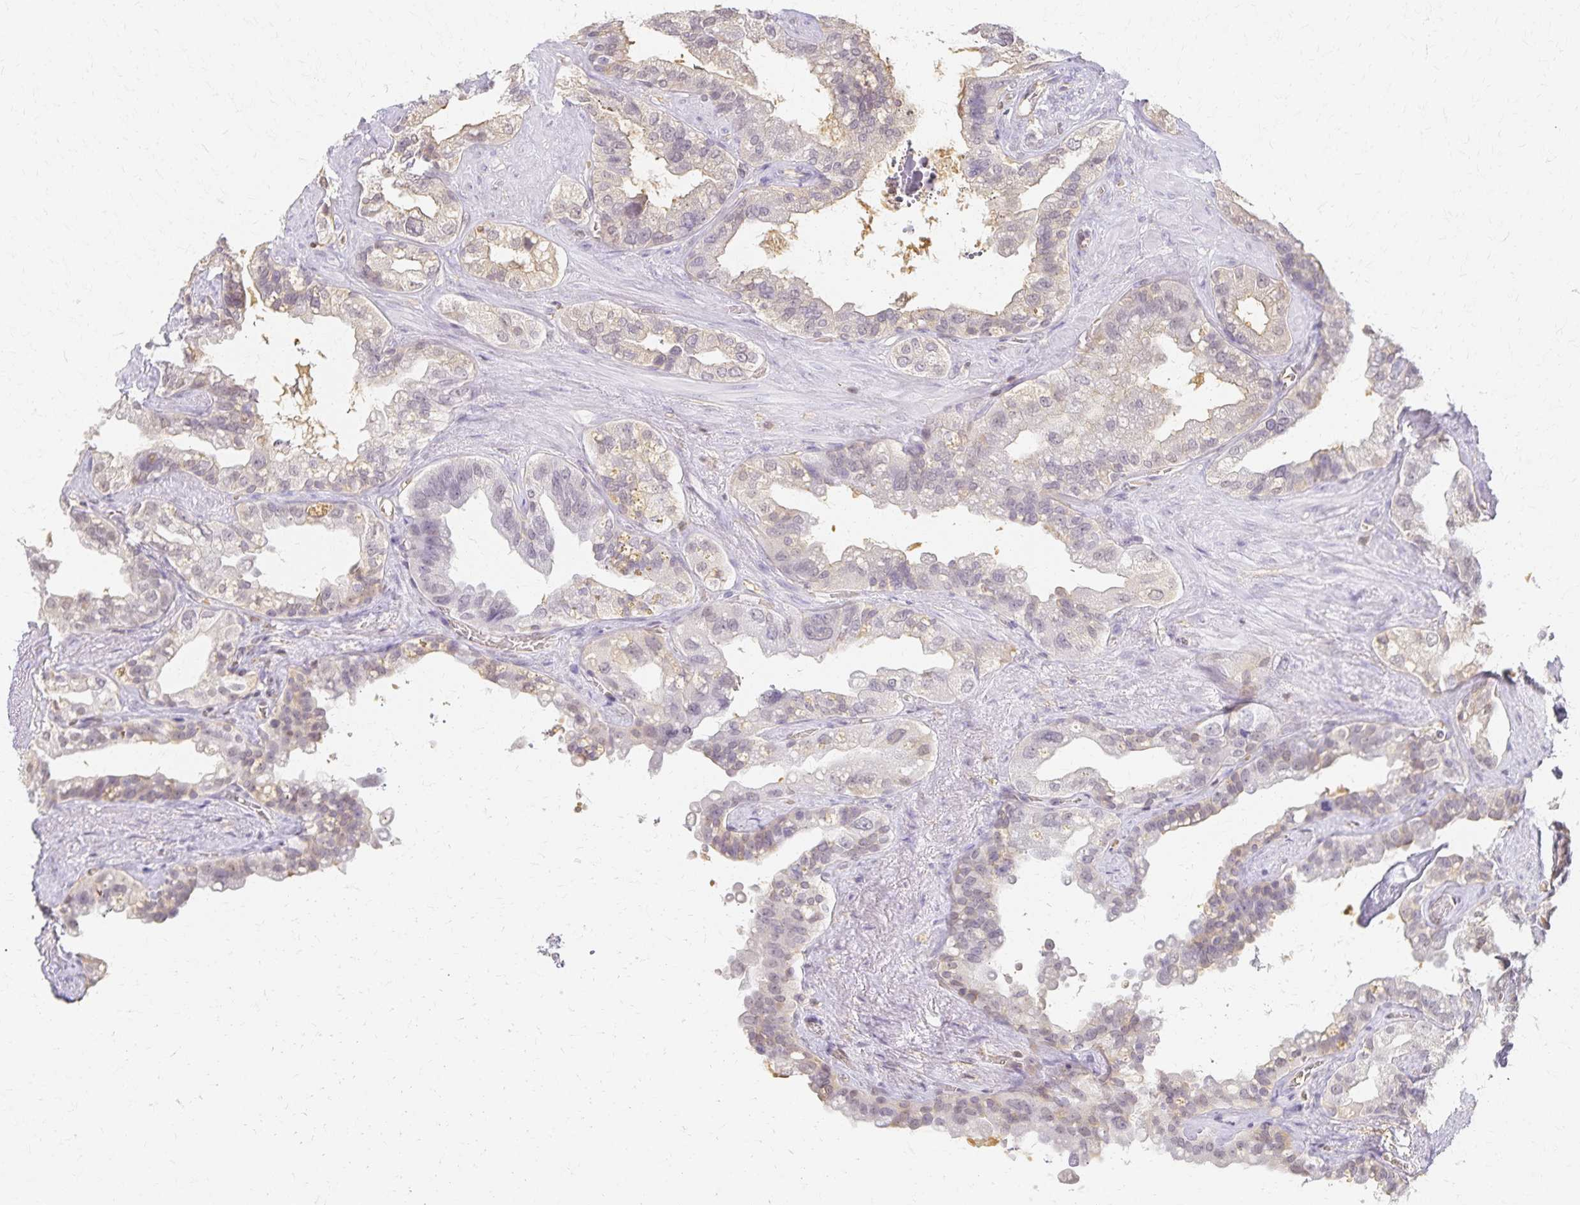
{"staining": {"intensity": "weak", "quantity": "<25%", "location": "cytoplasmic/membranous,nuclear"}, "tissue": "seminal vesicle", "cell_type": "Glandular cells", "image_type": "normal", "snomed": [{"axis": "morphology", "description": "Normal tissue, NOS"}, {"axis": "topography", "description": "Seminal veicle"}, {"axis": "topography", "description": "Peripheral nerve tissue"}], "caption": "This is an IHC histopathology image of unremarkable seminal vesicle. There is no positivity in glandular cells.", "gene": "AZGP1", "patient": {"sex": "male", "age": 76}}